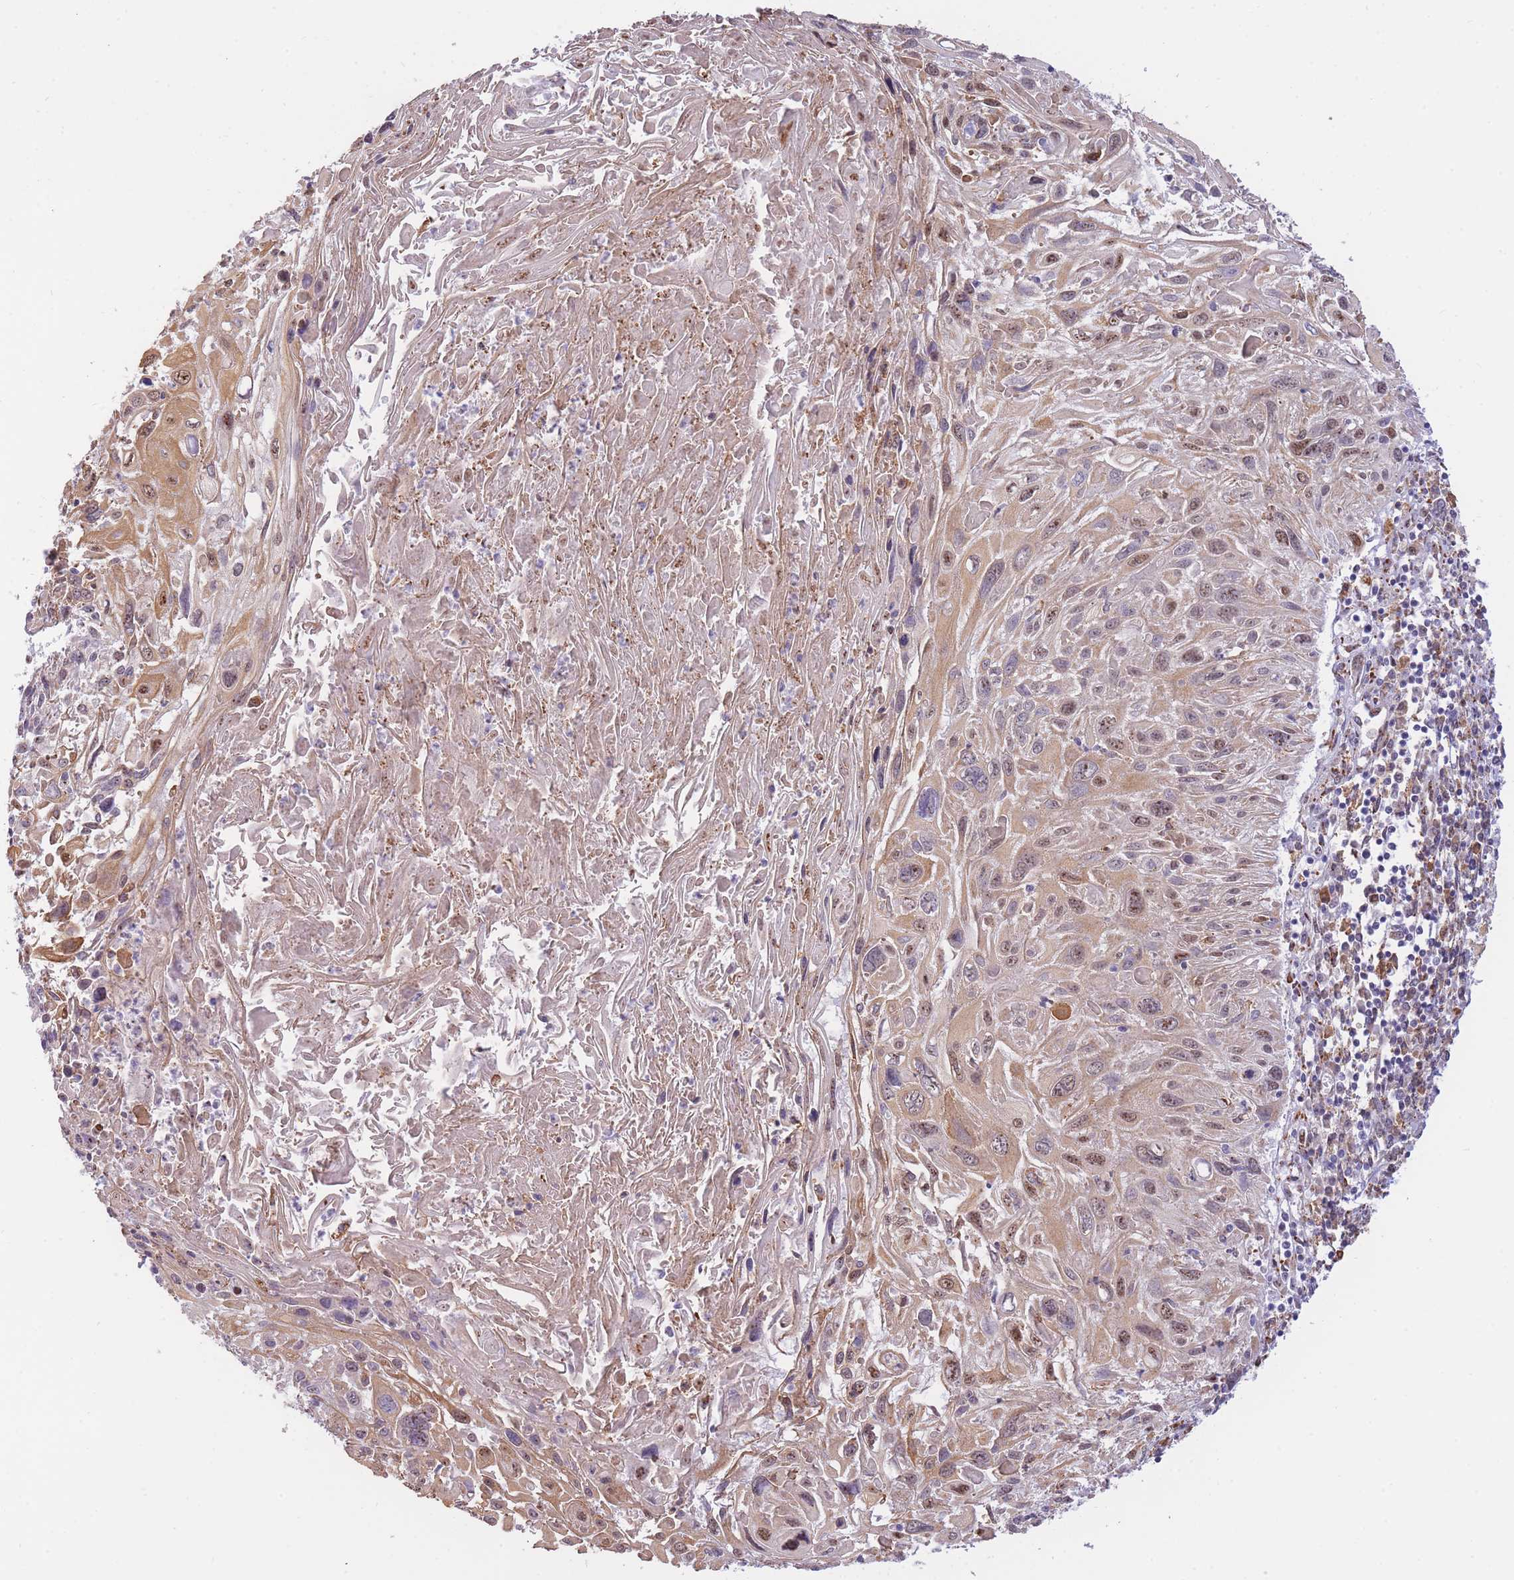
{"staining": {"intensity": "weak", "quantity": ">75%", "location": "cytoplasmic/membranous,nuclear"}, "tissue": "cervical cancer", "cell_type": "Tumor cells", "image_type": "cancer", "snomed": [{"axis": "morphology", "description": "Squamous cell carcinoma, NOS"}, {"axis": "topography", "description": "Cervix"}], "caption": "Weak cytoplasmic/membranous and nuclear positivity for a protein is present in about >75% of tumor cells of cervical squamous cell carcinoma using immunohistochemistry.", "gene": "FAM153A", "patient": {"sex": "female", "age": 51}}